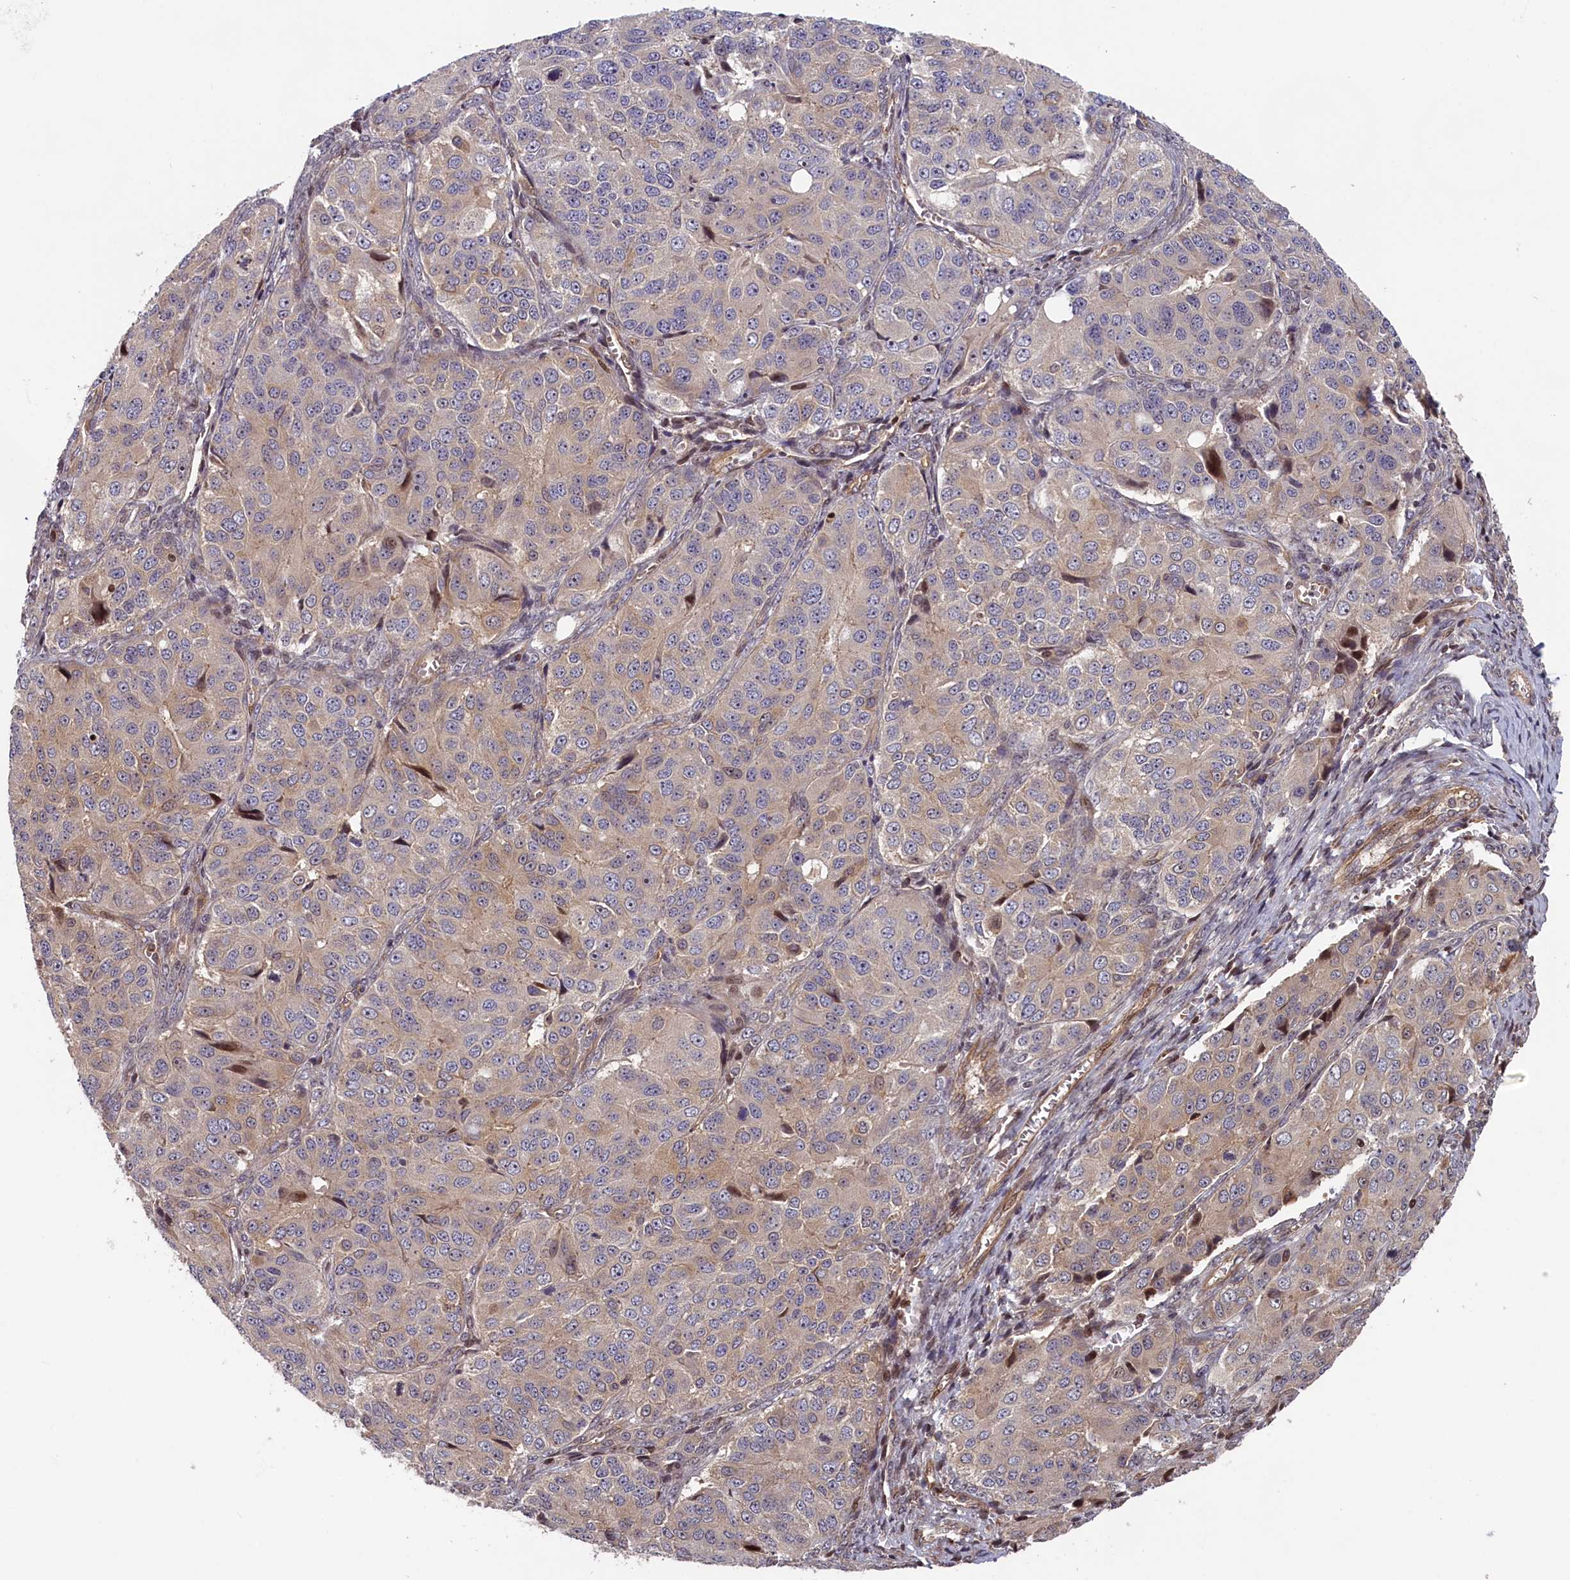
{"staining": {"intensity": "weak", "quantity": "<25%", "location": "cytoplasmic/membranous"}, "tissue": "ovarian cancer", "cell_type": "Tumor cells", "image_type": "cancer", "snomed": [{"axis": "morphology", "description": "Carcinoma, endometroid"}, {"axis": "topography", "description": "Ovary"}], "caption": "Photomicrograph shows no significant protein staining in tumor cells of endometroid carcinoma (ovarian). The staining was performed using DAB (3,3'-diaminobenzidine) to visualize the protein expression in brown, while the nuclei were stained in blue with hematoxylin (Magnification: 20x).", "gene": "CEP44", "patient": {"sex": "female", "age": 51}}